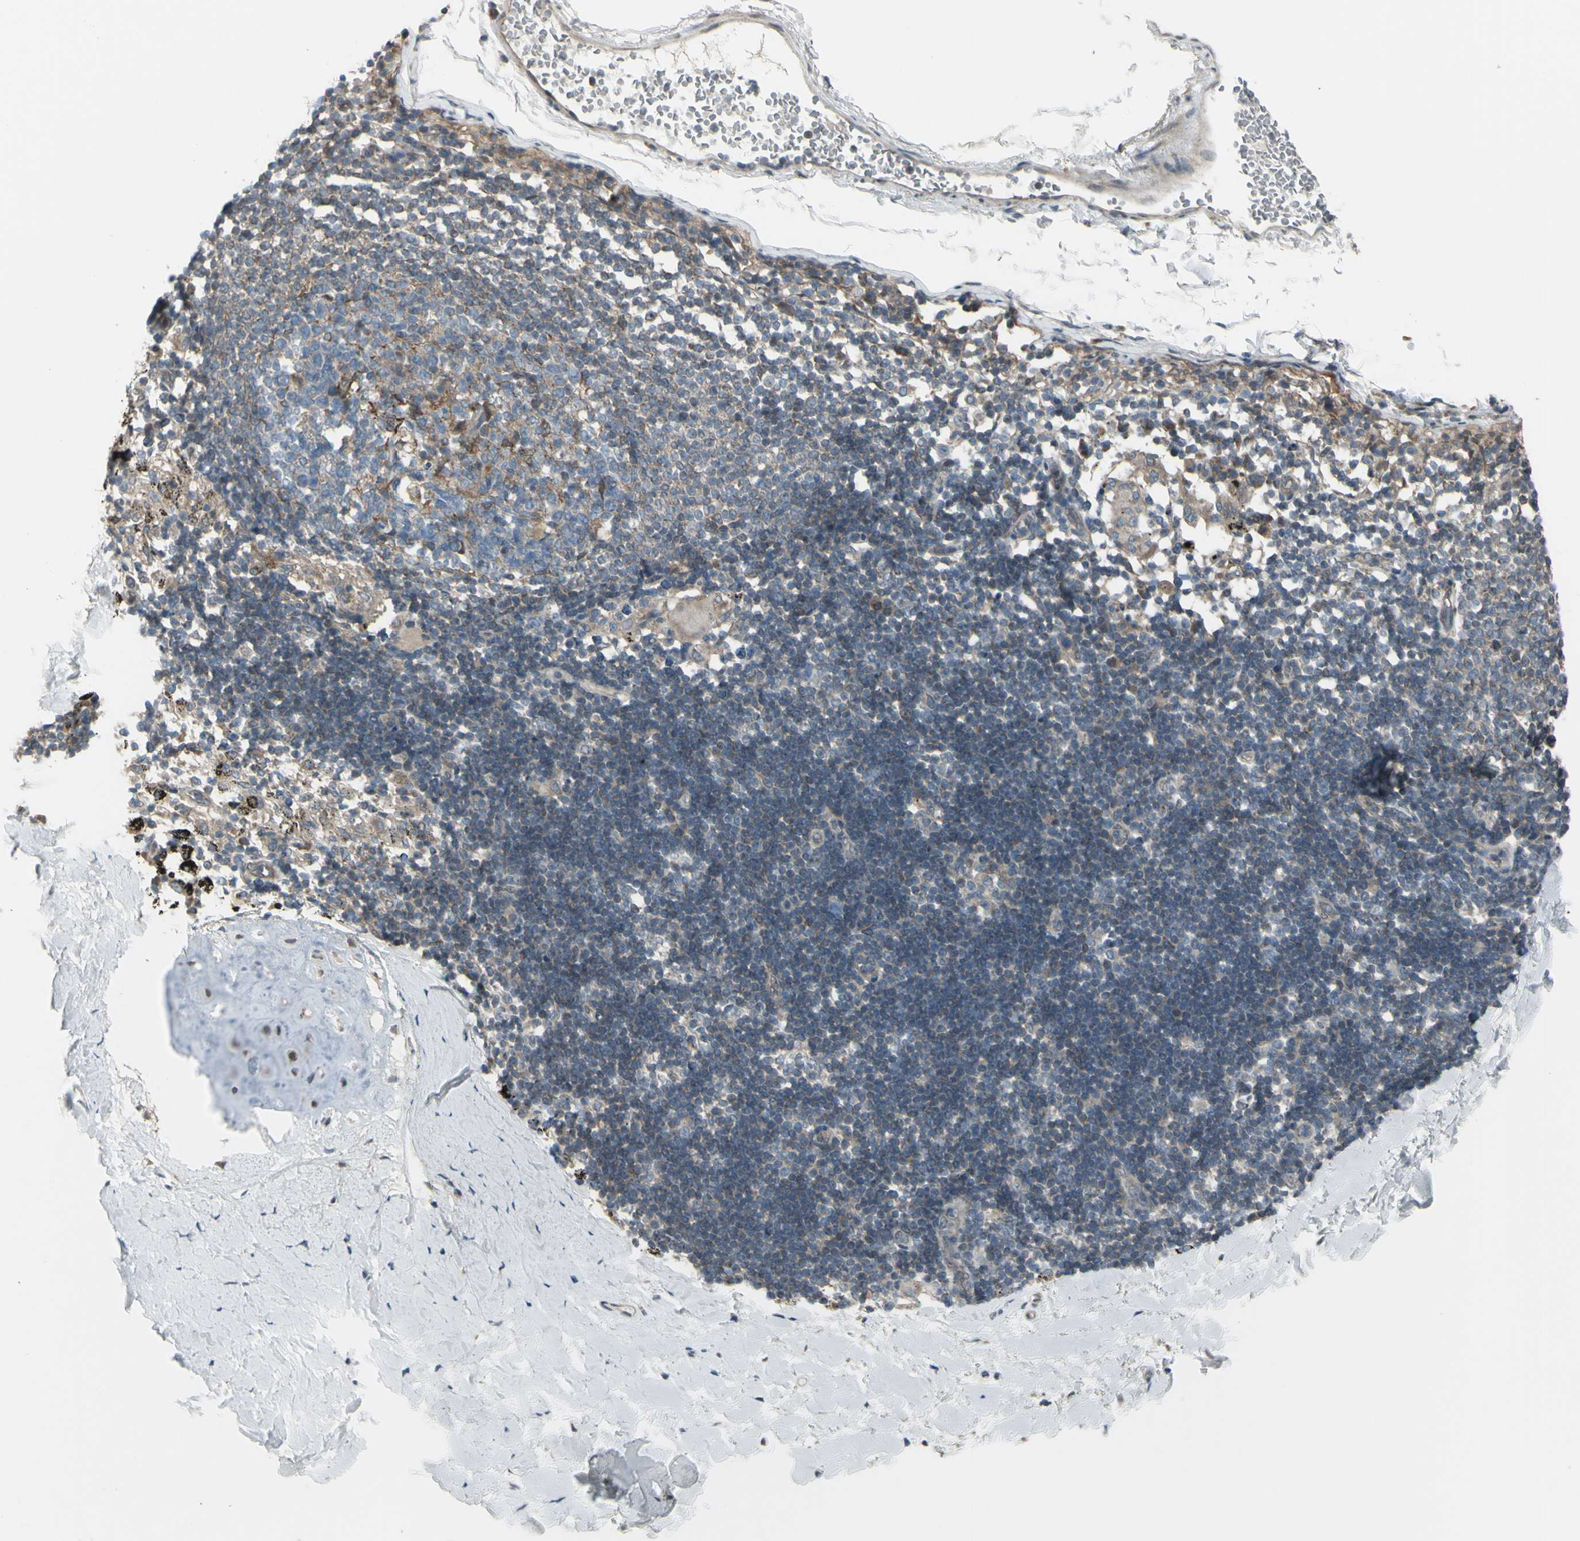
{"staining": {"intensity": "moderate", "quantity": "25%-75%", "location": "cytoplasmic/membranous"}, "tissue": "adipose tissue", "cell_type": "Adipocytes", "image_type": "normal", "snomed": [{"axis": "morphology", "description": "Normal tissue, NOS"}, {"axis": "topography", "description": "Cartilage tissue"}, {"axis": "topography", "description": "Bronchus"}], "caption": "IHC (DAB) staining of normal human adipose tissue displays moderate cytoplasmic/membranous protein staining in approximately 25%-75% of adipocytes. (Brightfield microscopy of DAB IHC at high magnification).", "gene": "NAXD", "patient": {"sex": "female", "age": 73}}